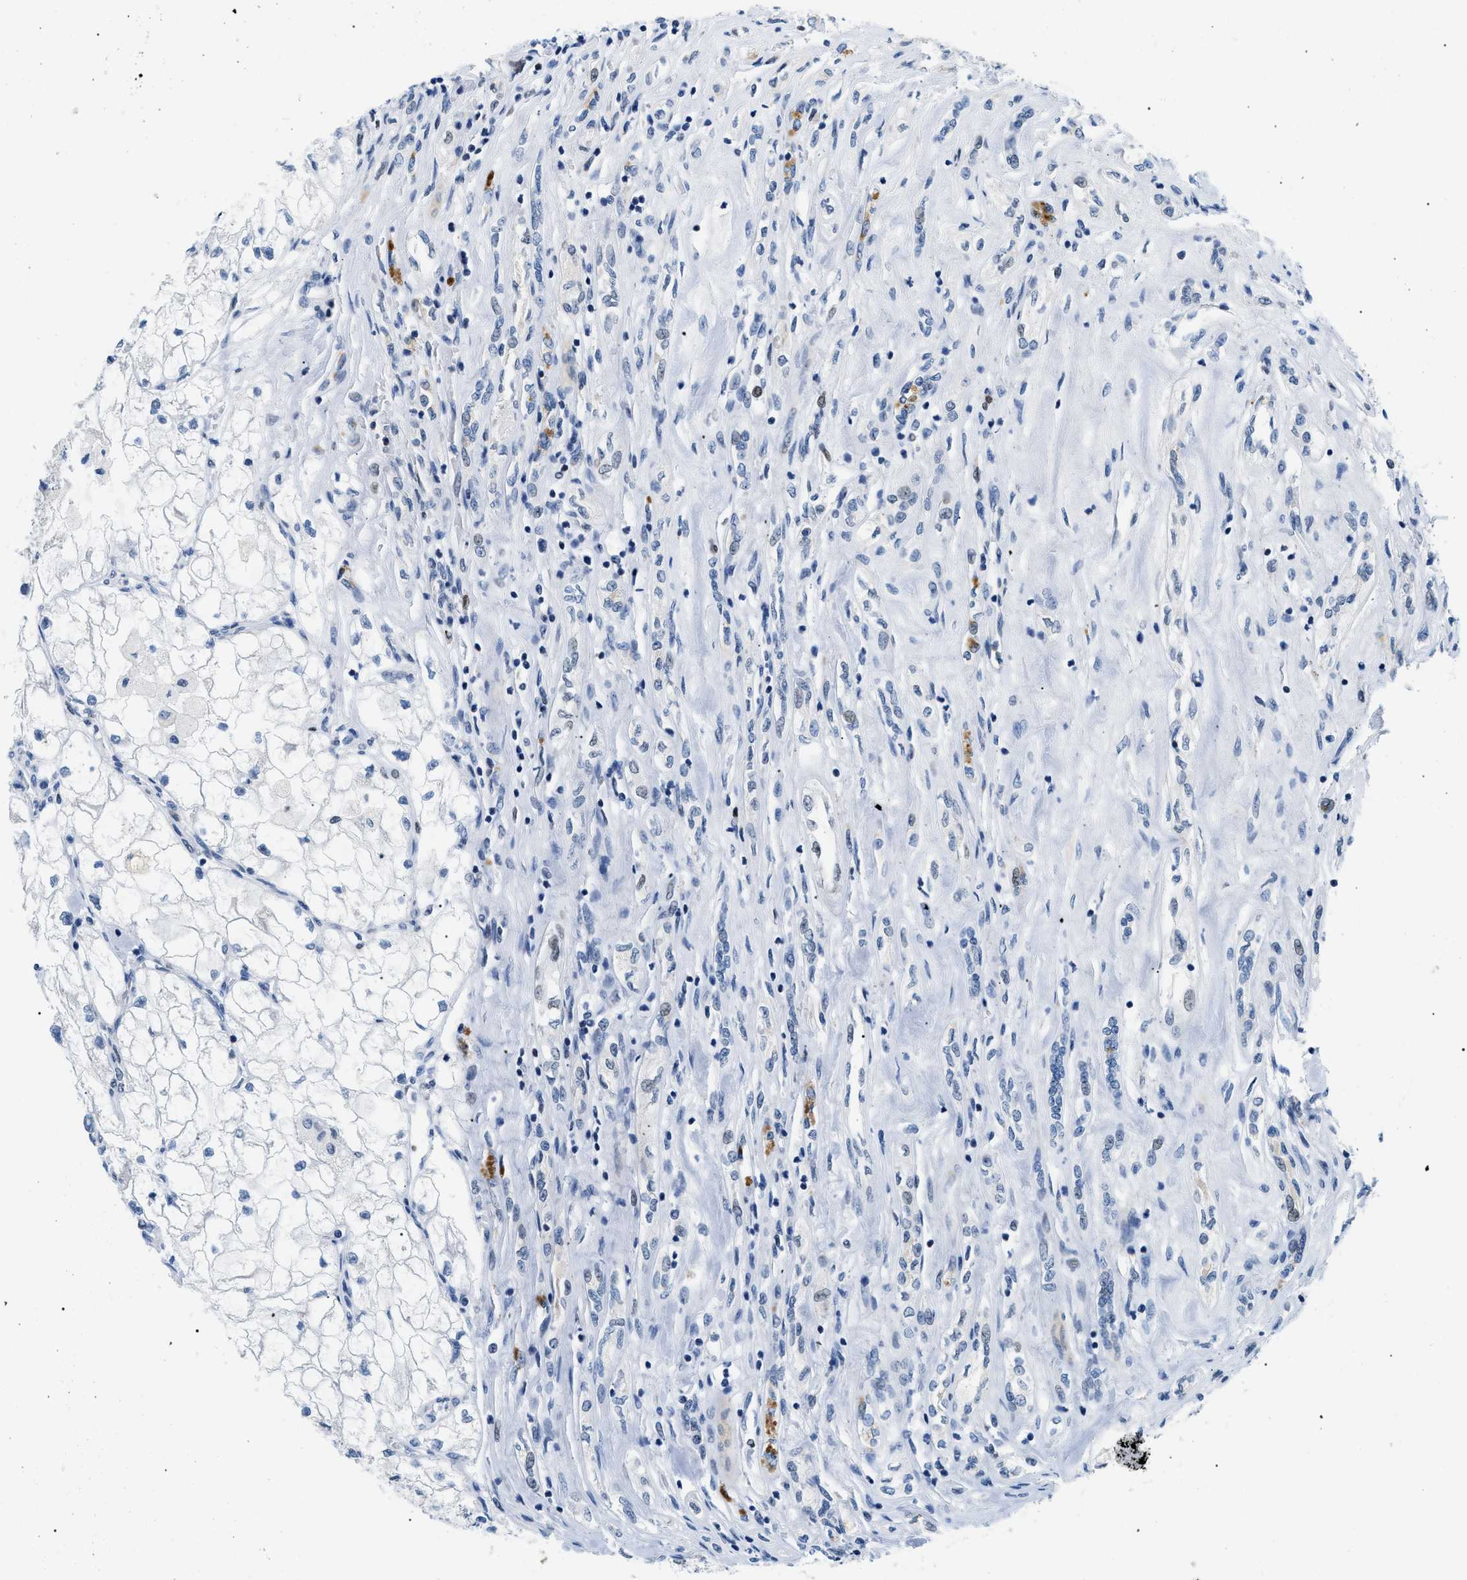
{"staining": {"intensity": "negative", "quantity": "none", "location": "none"}, "tissue": "renal cancer", "cell_type": "Tumor cells", "image_type": "cancer", "snomed": [{"axis": "morphology", "description": "Adenocarcinoma, NOS"}, {"axis": "topography", "description": "Kidney"}], "caption": "Protein analysis of renal cancer reveals no significant positivity in tumor cells. Brightfield microscopy of immunohistochemistry (IHC) stained with DAB (3,3'-diaminobenzidine) (brown) and hematoxylin (blue), captured at high magnification.", "gene": "SMARCC1", "patient": {"sex": "female", "age": 70}}